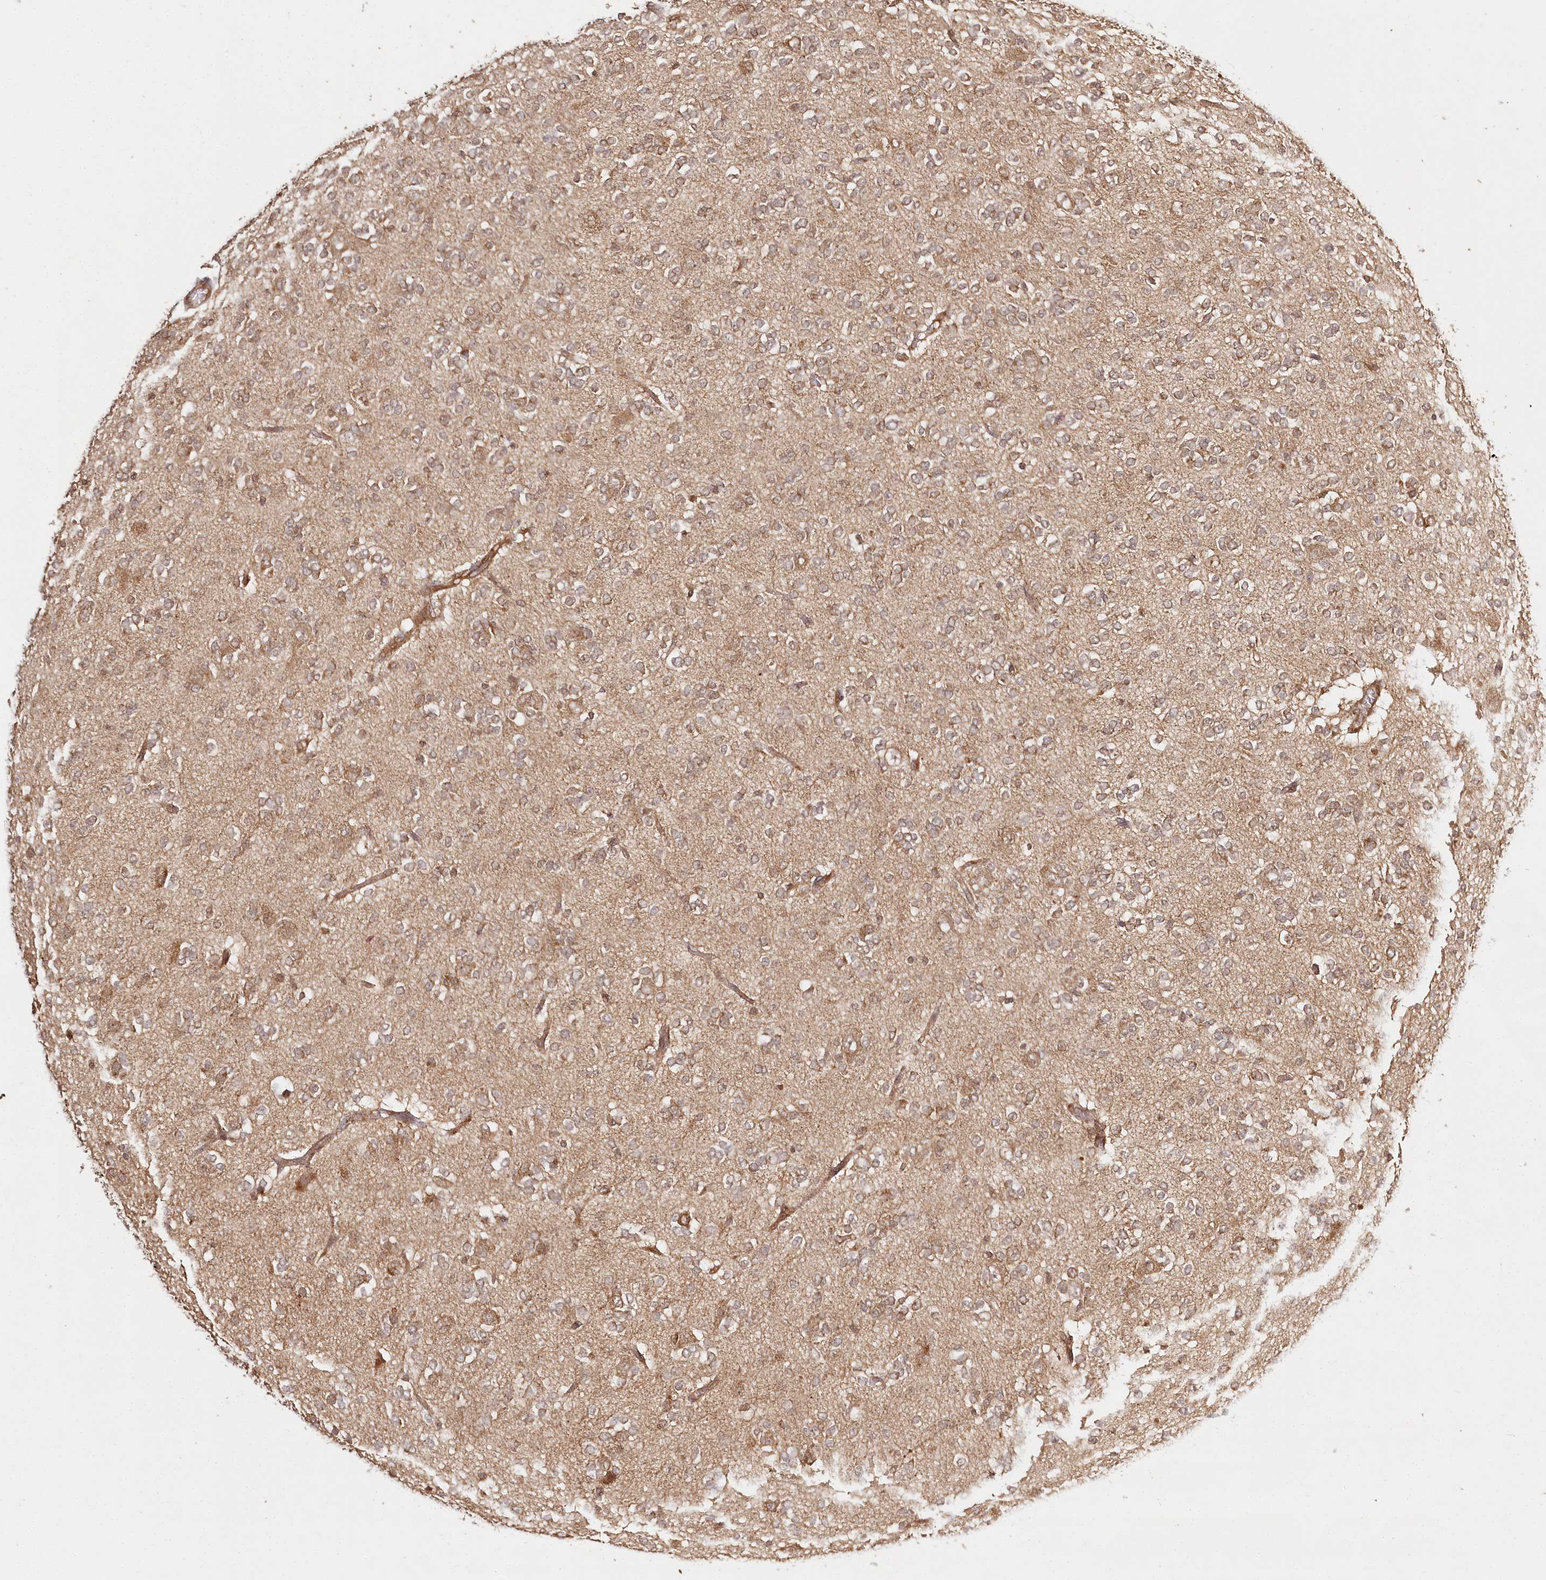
{"staining": {"intensity": "moderate", "quantity": ">75%", "location": "cytoplasmic/membranous,nuclear"}, "tissue": "glioma", "cell_type": "Tumor cells", "image_type": "cancer", "snomed": [{"axis": "morphology", "description": "Glioma, malignant, Low grade"}, {"axis": "topography", "description": "Brain"}], "caption": "DAB immunohistochemical staining of human glioma exhibits moderate cytoplasmic/membranous and nuclear protein positivity in about >75% of tumor cells. The staining is performed using DAB brown chromogen to label protein expression. The nuclei are counter-stained blue using hematoxylin.", "gene": "ULK2", "patient": {"sex": "male", "age": 38}}